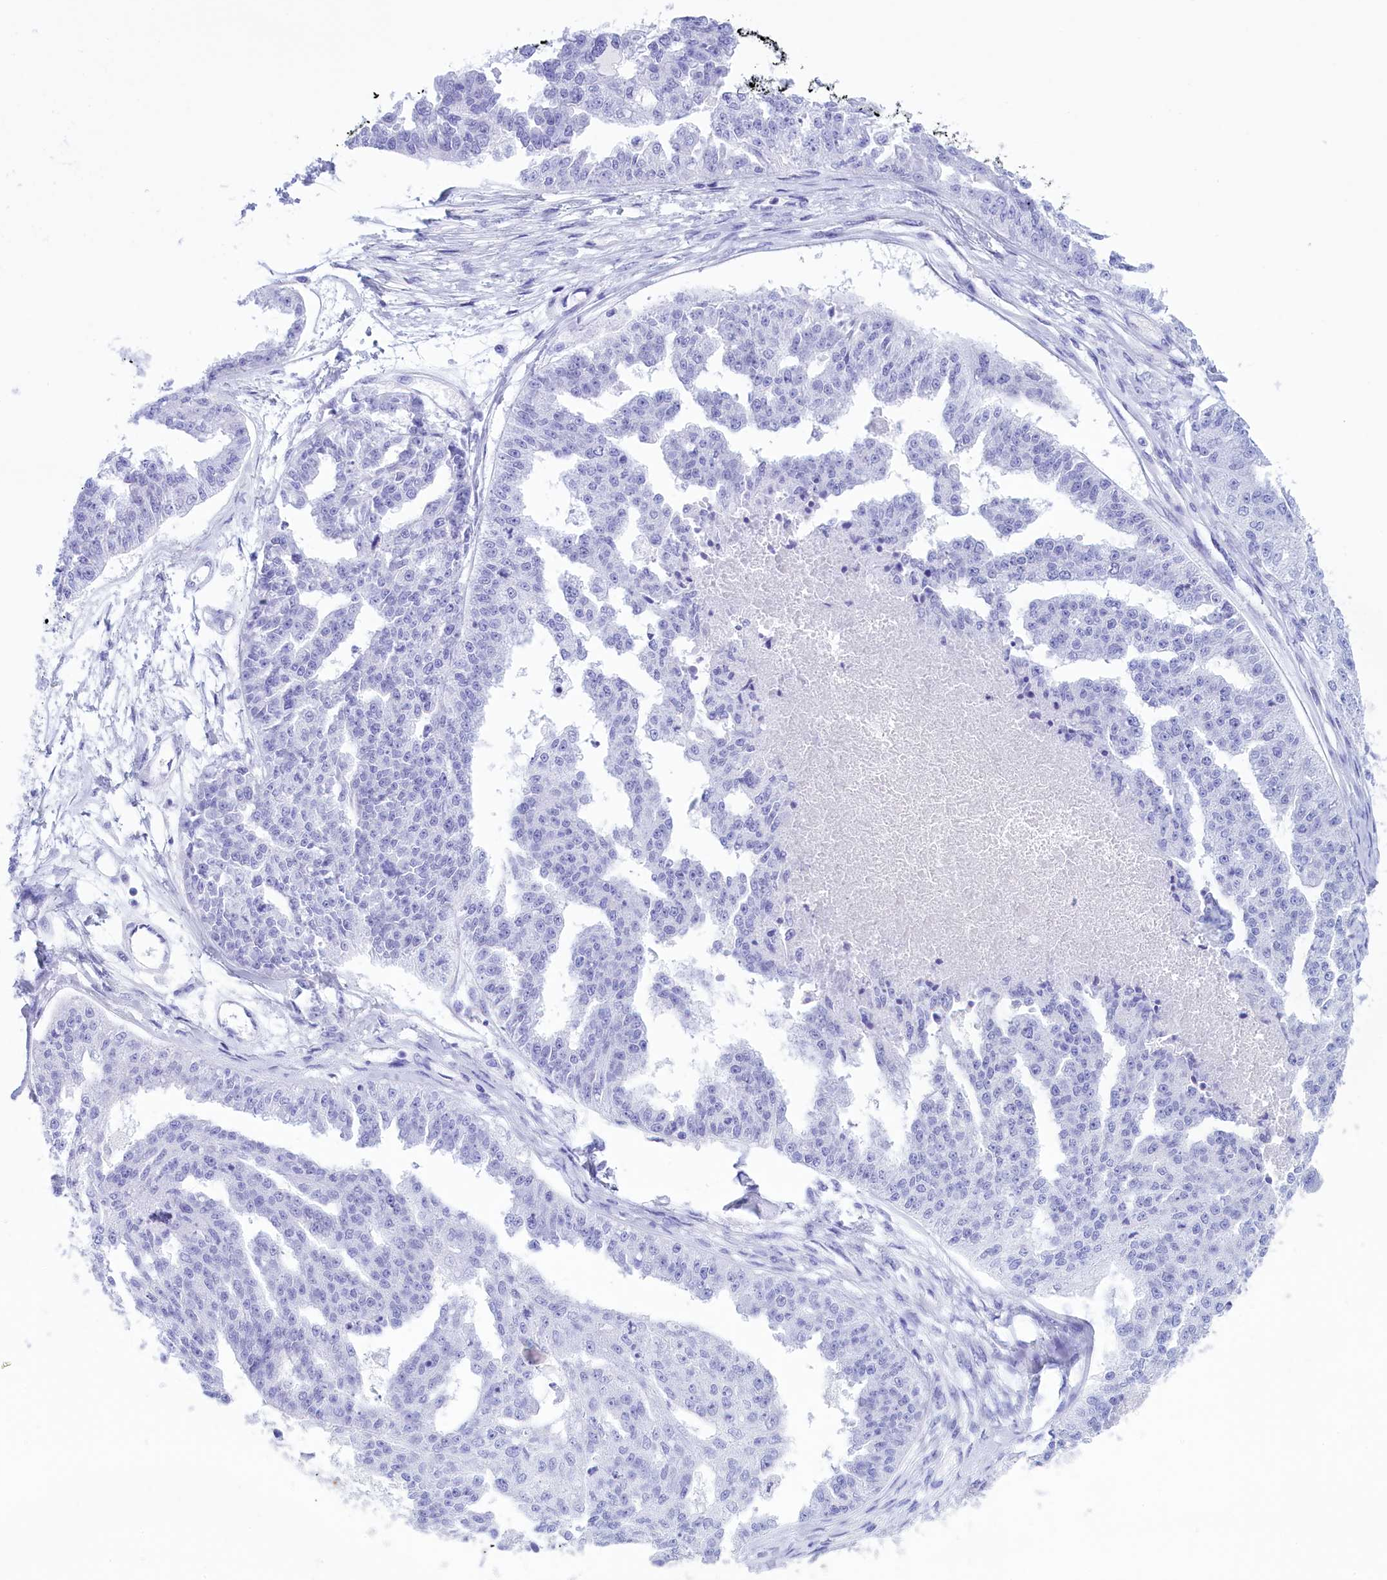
{"staining": {"intensity": "negative", "quantity": "none", "location": "none"}, "tissue": "ovarian cancer", "cell_type": "Tumor cells", "image_type": "cancer", "snomed": [{"axis": "morphology", "description": "Cystadenocarcinoma, serous, NOS"}, {"axis": "topography", "description": "Ovary"}], "caption": "DAB immunohistochemical staining of human serous cystadenocarcinoma (ovarian) exhibits no significant expression in tumor cells.", "gene": "BRI3", "patient": {"sex": "female", "age": 58}}